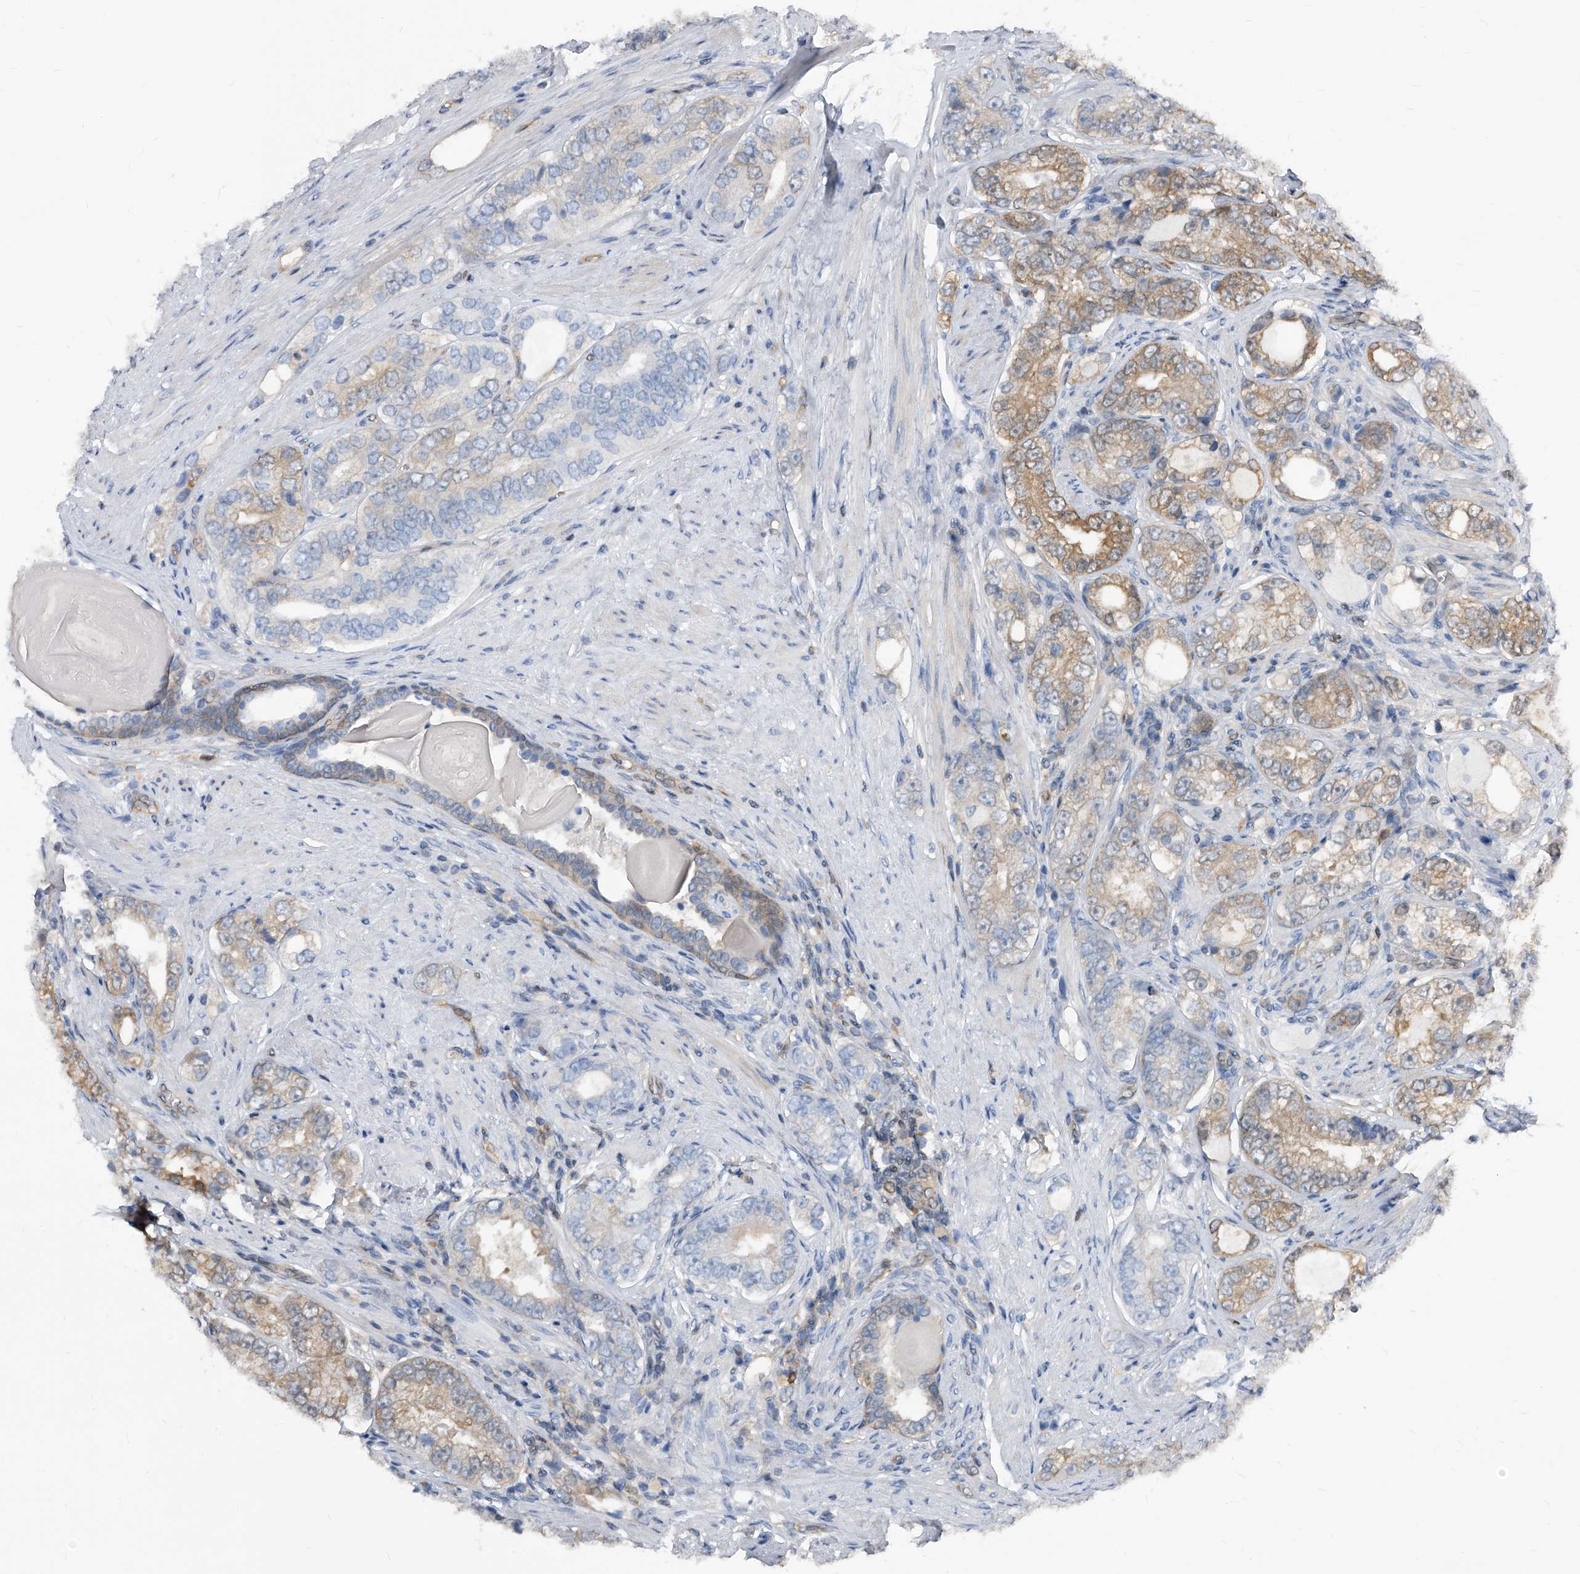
{"staining": {"intensity": "moderate", "quantity": ">75%", "location": "cytoplasmic/membranous"}, "tissue": "prostate cancer", "cell_type": "Tumor cells", "image_type": "cancer", "snomed": [{"axis": "morphology", "description": "Adenocarcinoma, High grade"}, {"axis": "topography", "description": "Prostate"}], "caption": "Prostate cancer stained with immunohistochemistry (IHC) reveals moderate cytoplasmic/membranous expression in about >75% of tumor cells.", "gene": "MAP2K6", "patient": {"sex": "male", "age": 56}}